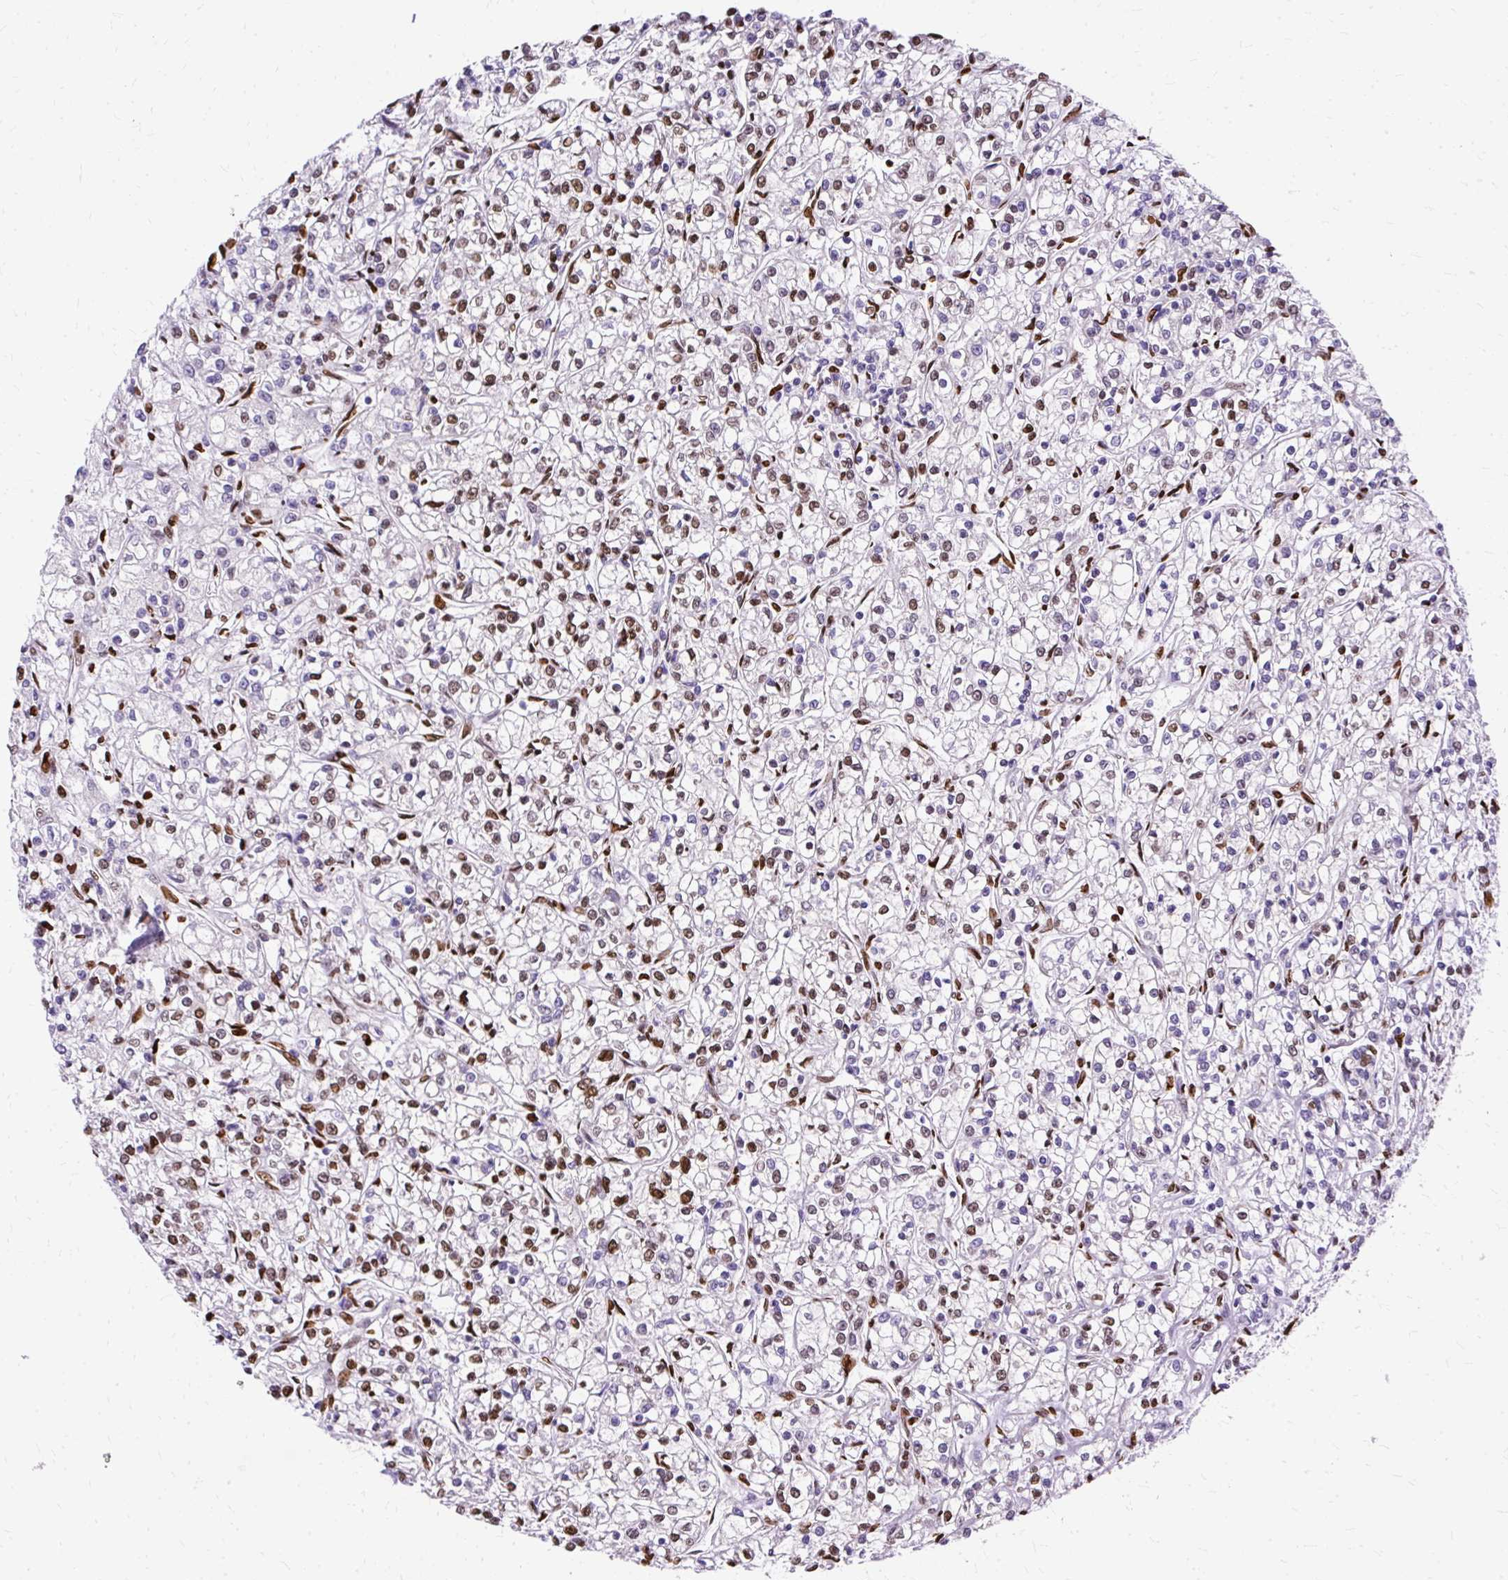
{"staining": {"intensity": "moderate", "quantity": "25%-75%", "location": "nuclear"}, "tissue": "renal cancer", "cell_type": "Tumor cells", "image_type": "cancer", "snomed": [{"axis": "morphology", "description": "Adenocarcinoma, NOS"}, {"axis": "topography", "description": "Kidney"}], "caption": "Moderate nuclear expression for a protein is appreciated in approximately 25%-75% of tumor cells of renal adenocarcinoma using immunohistochemistry.", "gene": "TMEM184C", "patient": {"sex": "female", "age": 59}}